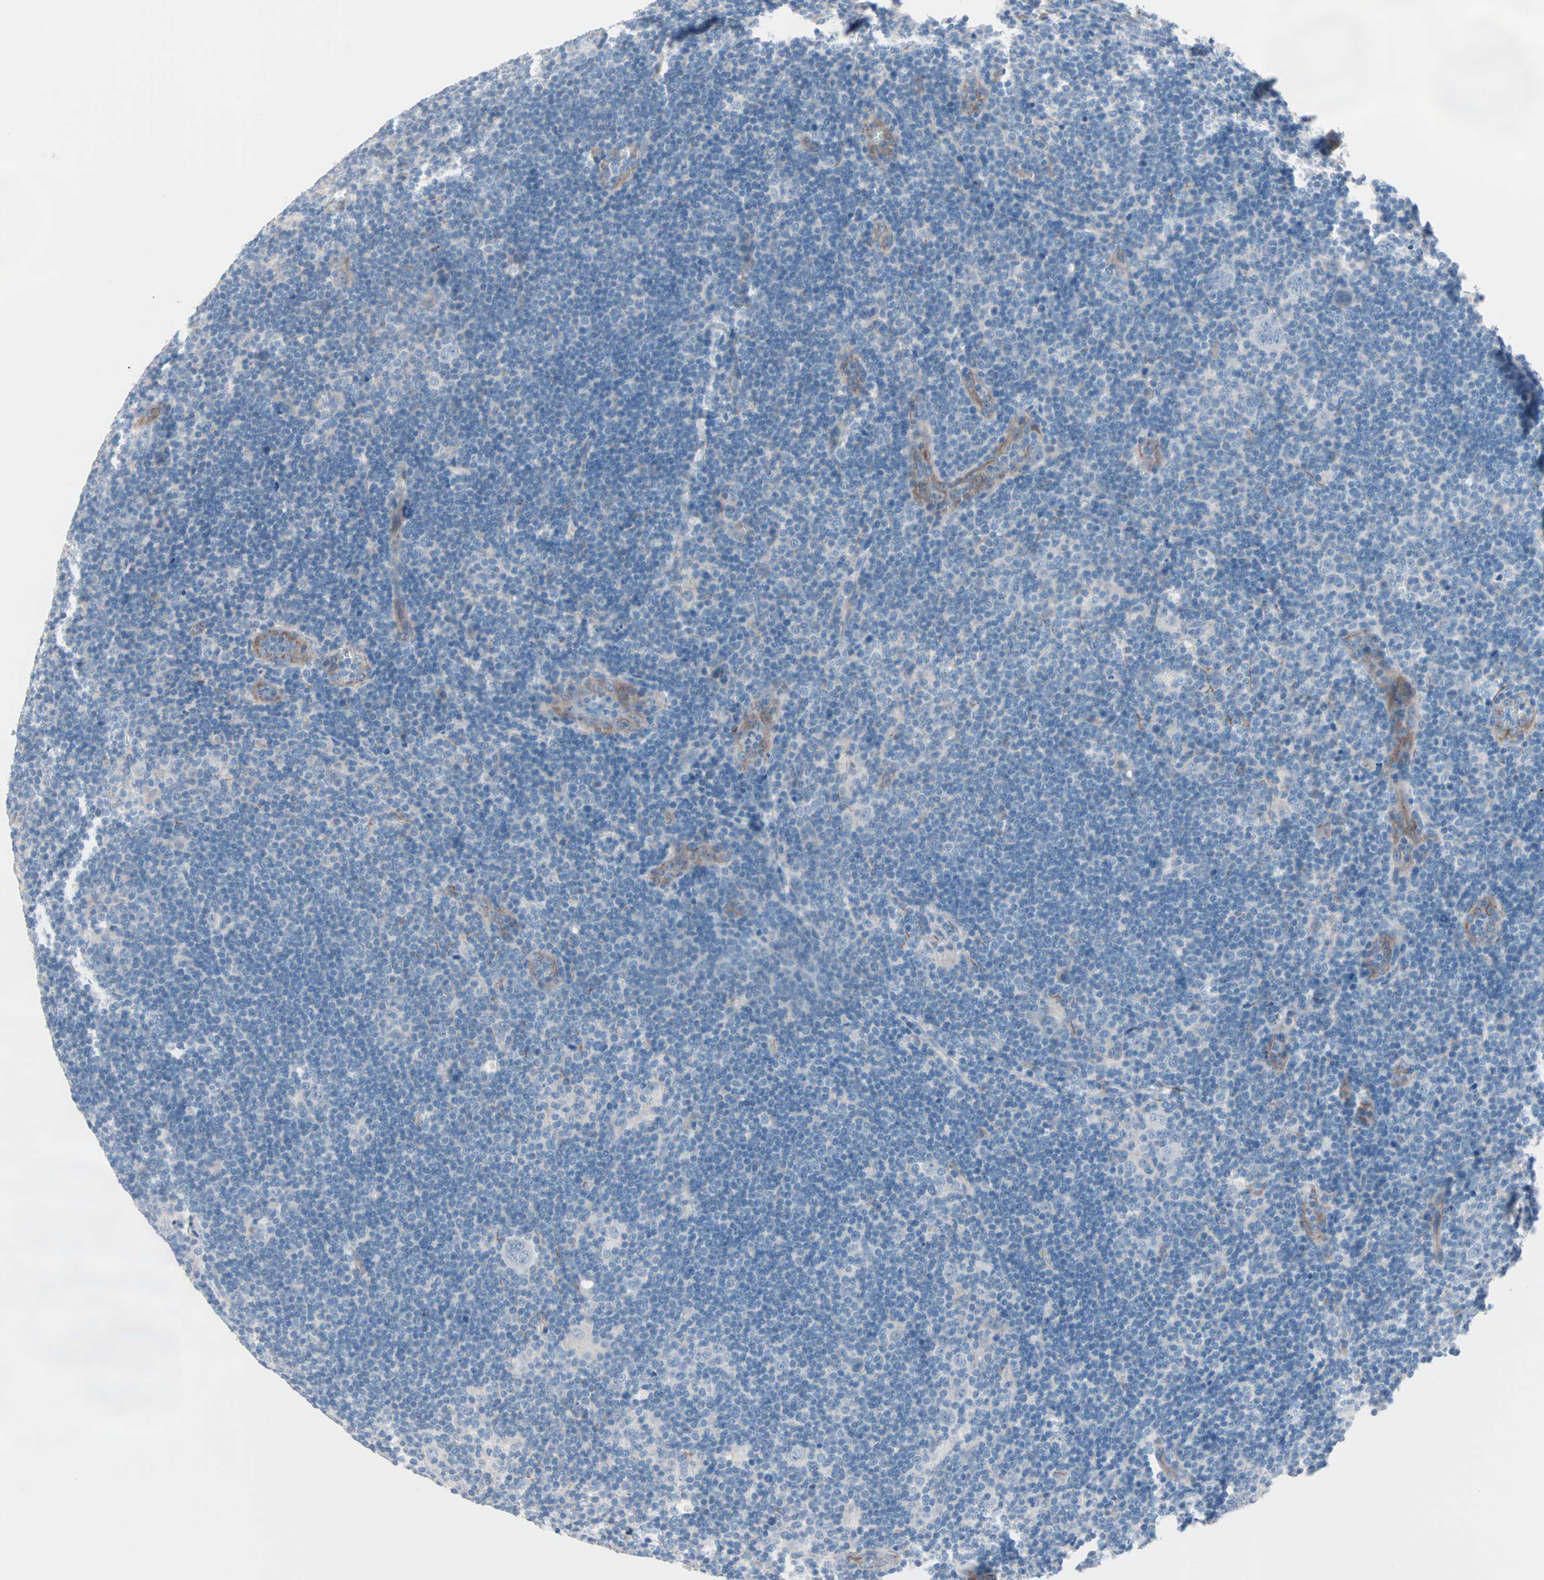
{"staining": {"intensity": "negative", "quantity": "none", "location": "none"}, "tissue": "lymphoma", "cell_type": "Tumor cells", "image_type": "cancer", "snomed": [{"axis": "morphology", "description": "Hodgkin's disease, NOS"}, {"axis": "topography", "description": "Lymph node"}], "caption": "Immunohistochemistry image of human lymphoma stained for a protein (brown), which displays no positivity in tumor cells. (IHC, brightfield microscopy, high magnification).", "gene": "ULBP1", "patient": {"sex": "female", "age": 57}}